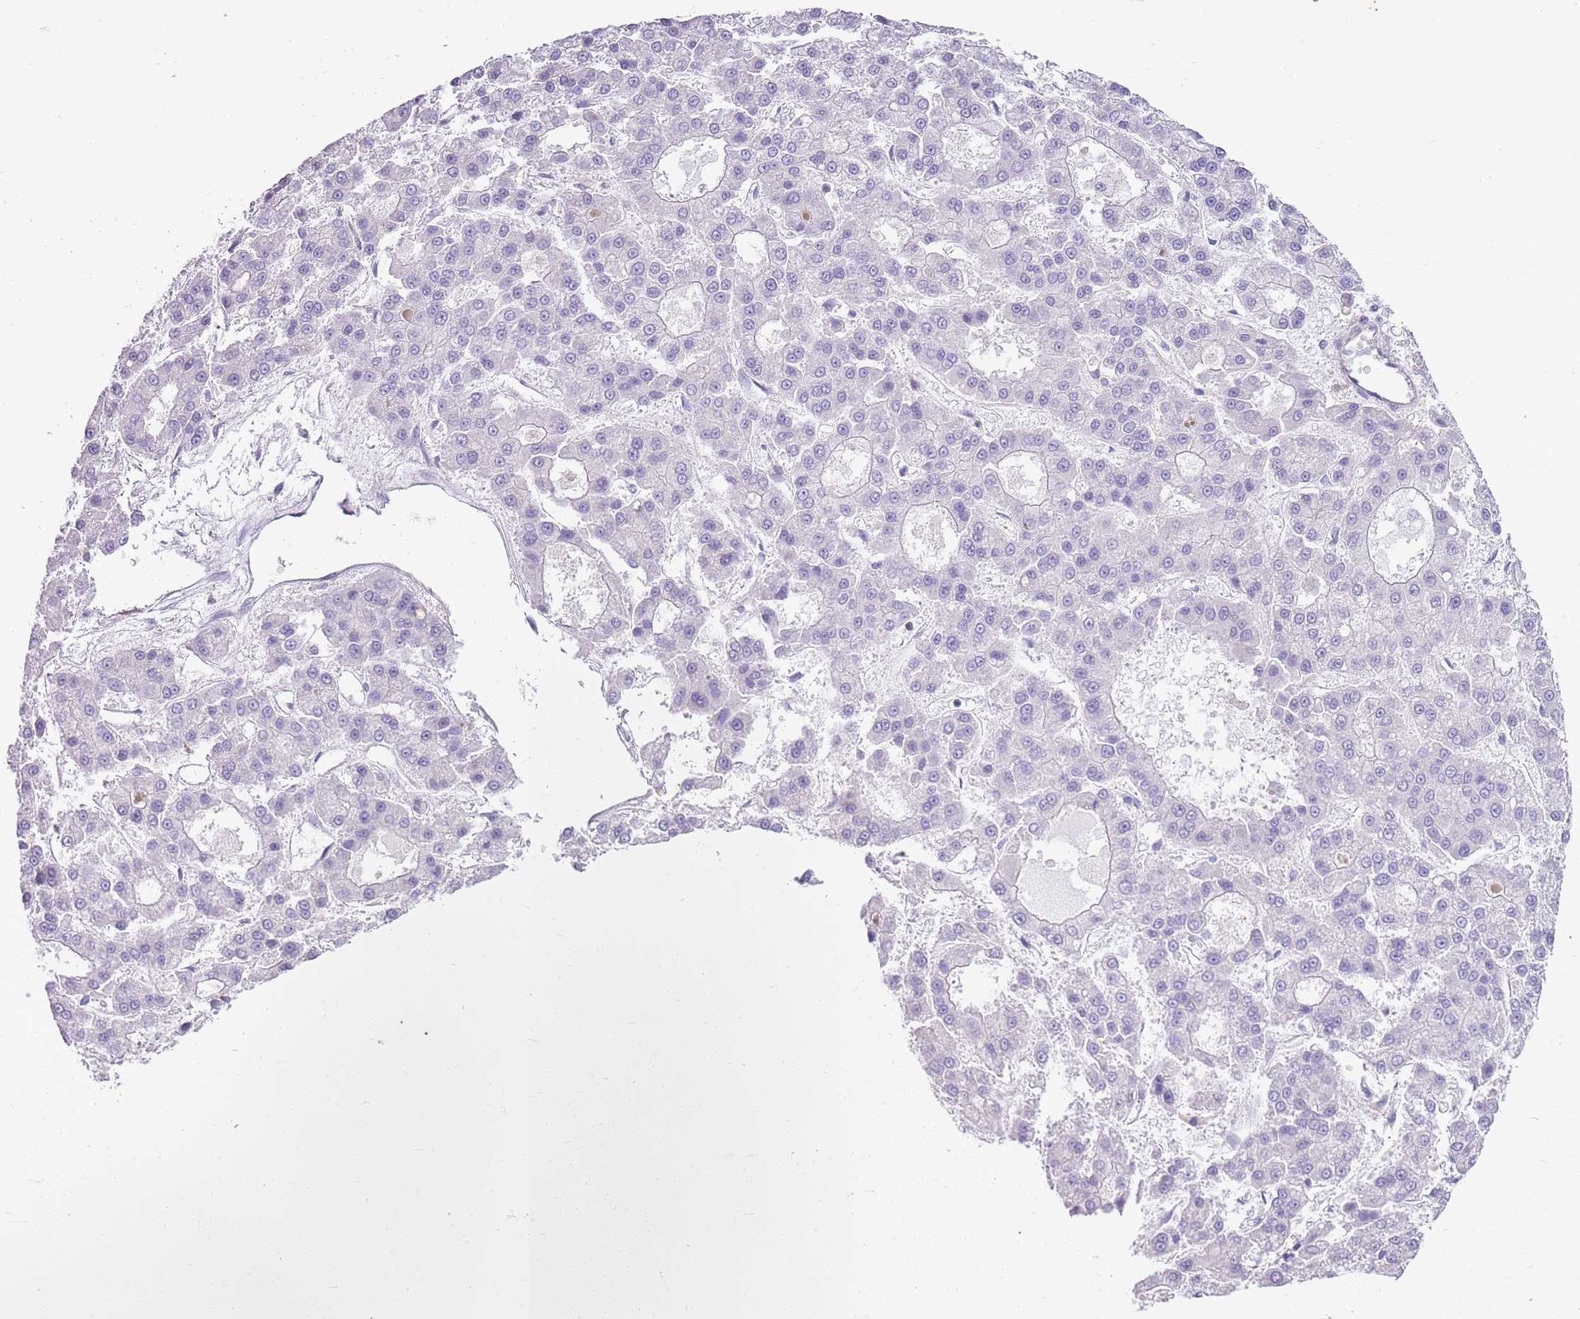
{"staining": {"intensity": "negative", "quantity": "none", "location": "none"}, "tissue": "liver cancer", "cell_type": "Tumor cells", "image_type": "cancer", "snomed": [{"axis": "morphology", "description": "Carcinoma, Hepatocellular, NOS"}, {"axis": "topography", "description": "Liver"}], "caption": "Liver cancer stained for a protein using immunohistochemistry (IHC) exhibits no expression tumor cells.", "gene": "CNPPD1", "patient": {"sex": "male", "age": 70}}